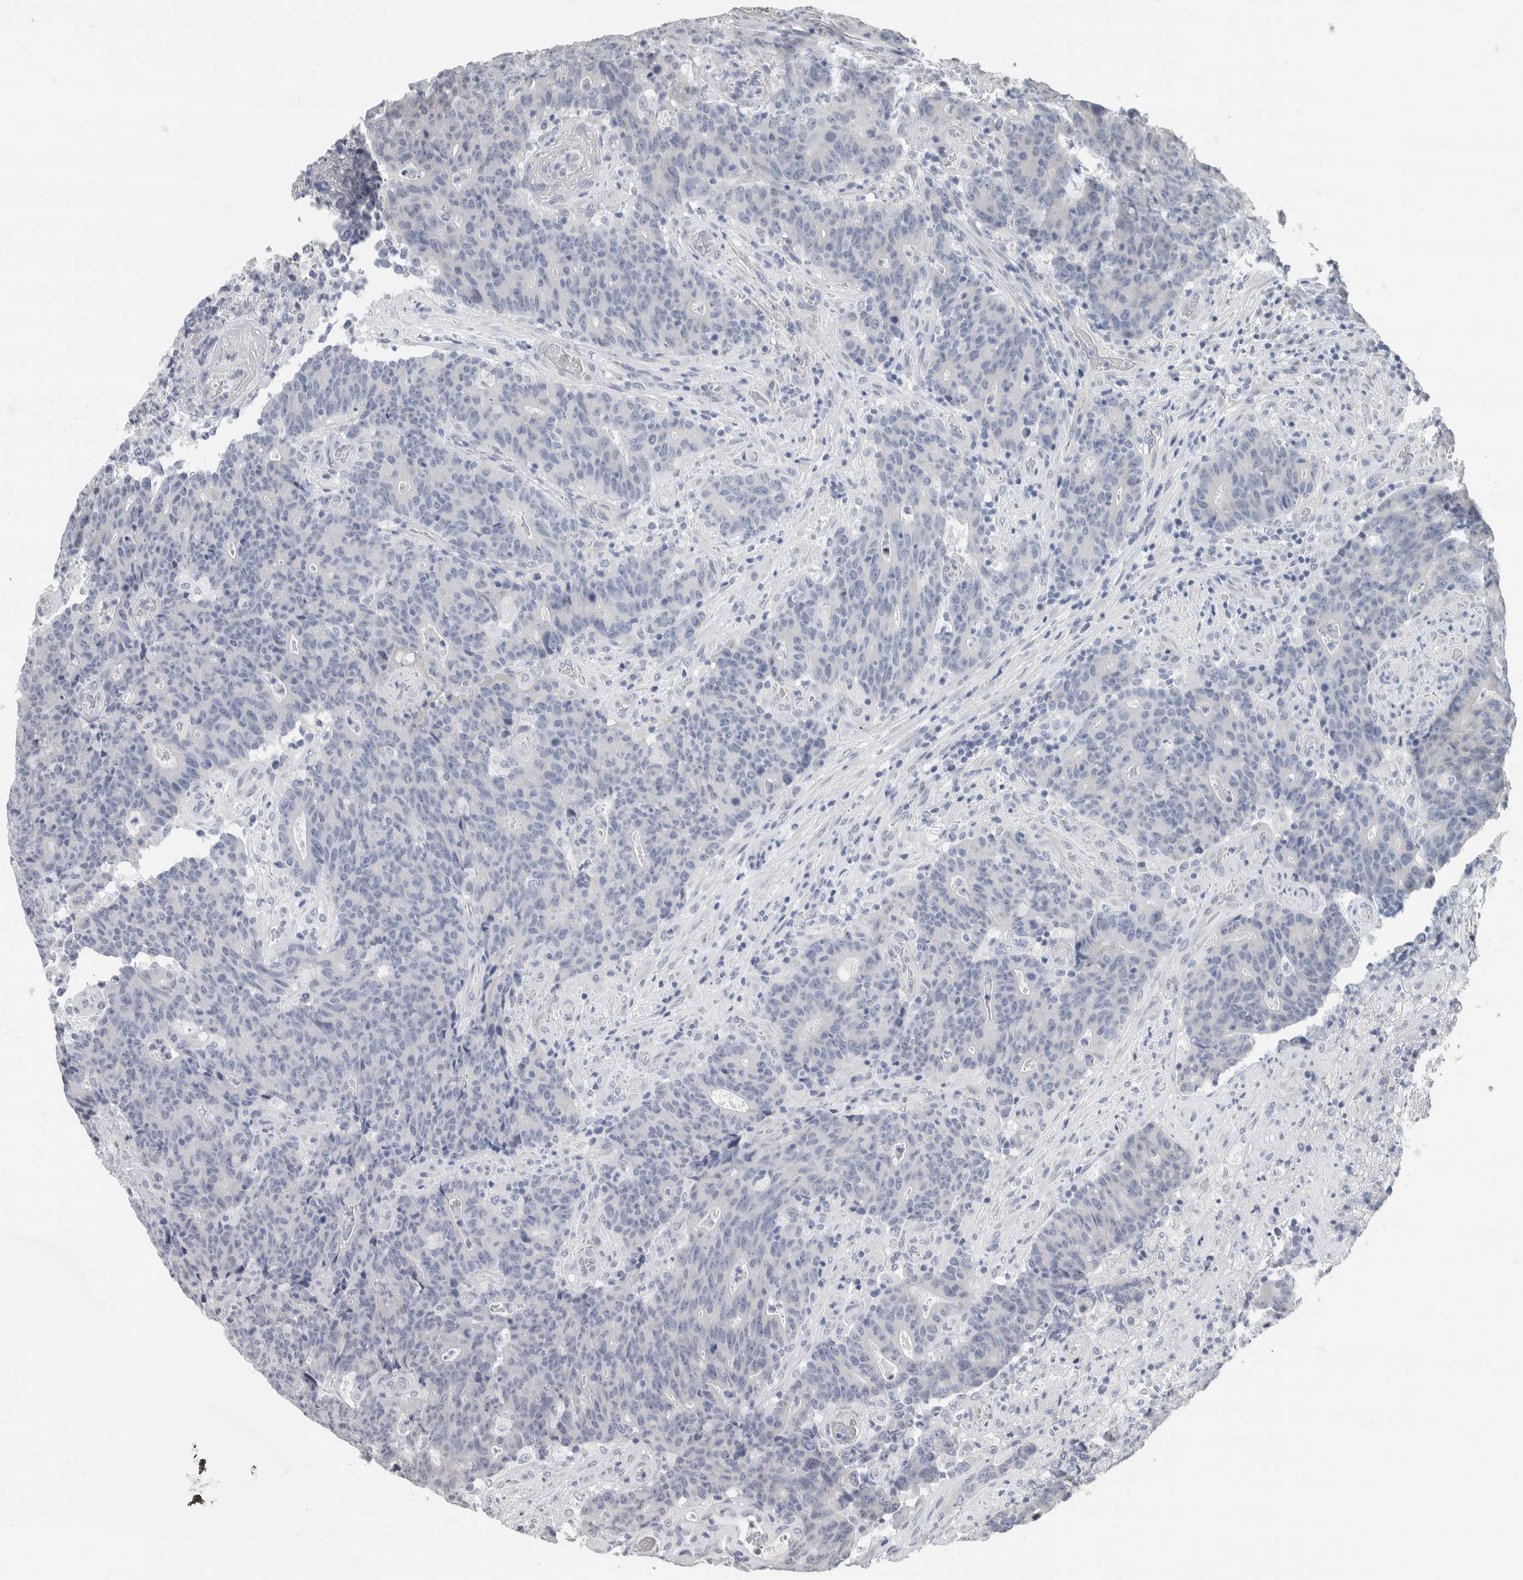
{"staining": {"intensity": "negative", "quantity": "none", "location": "none"}, "tissue": "colorectal cancer", "cell_type": "Tumor cells", "image_type": "cancer", "snomed": [{"axis": "morphology", "description": "Normal tissue, NOS"}, {"axis": "morphology", "description": "Adenocarcinoma, NOS"}, {"axis": "topography", "description": "Colon"}], "caption": "This is an IHC image of human colorectal cancer. There is no expression in tumor cells.", "gene": "NEFM", "patient": {"sex": "female", "age": 75}}